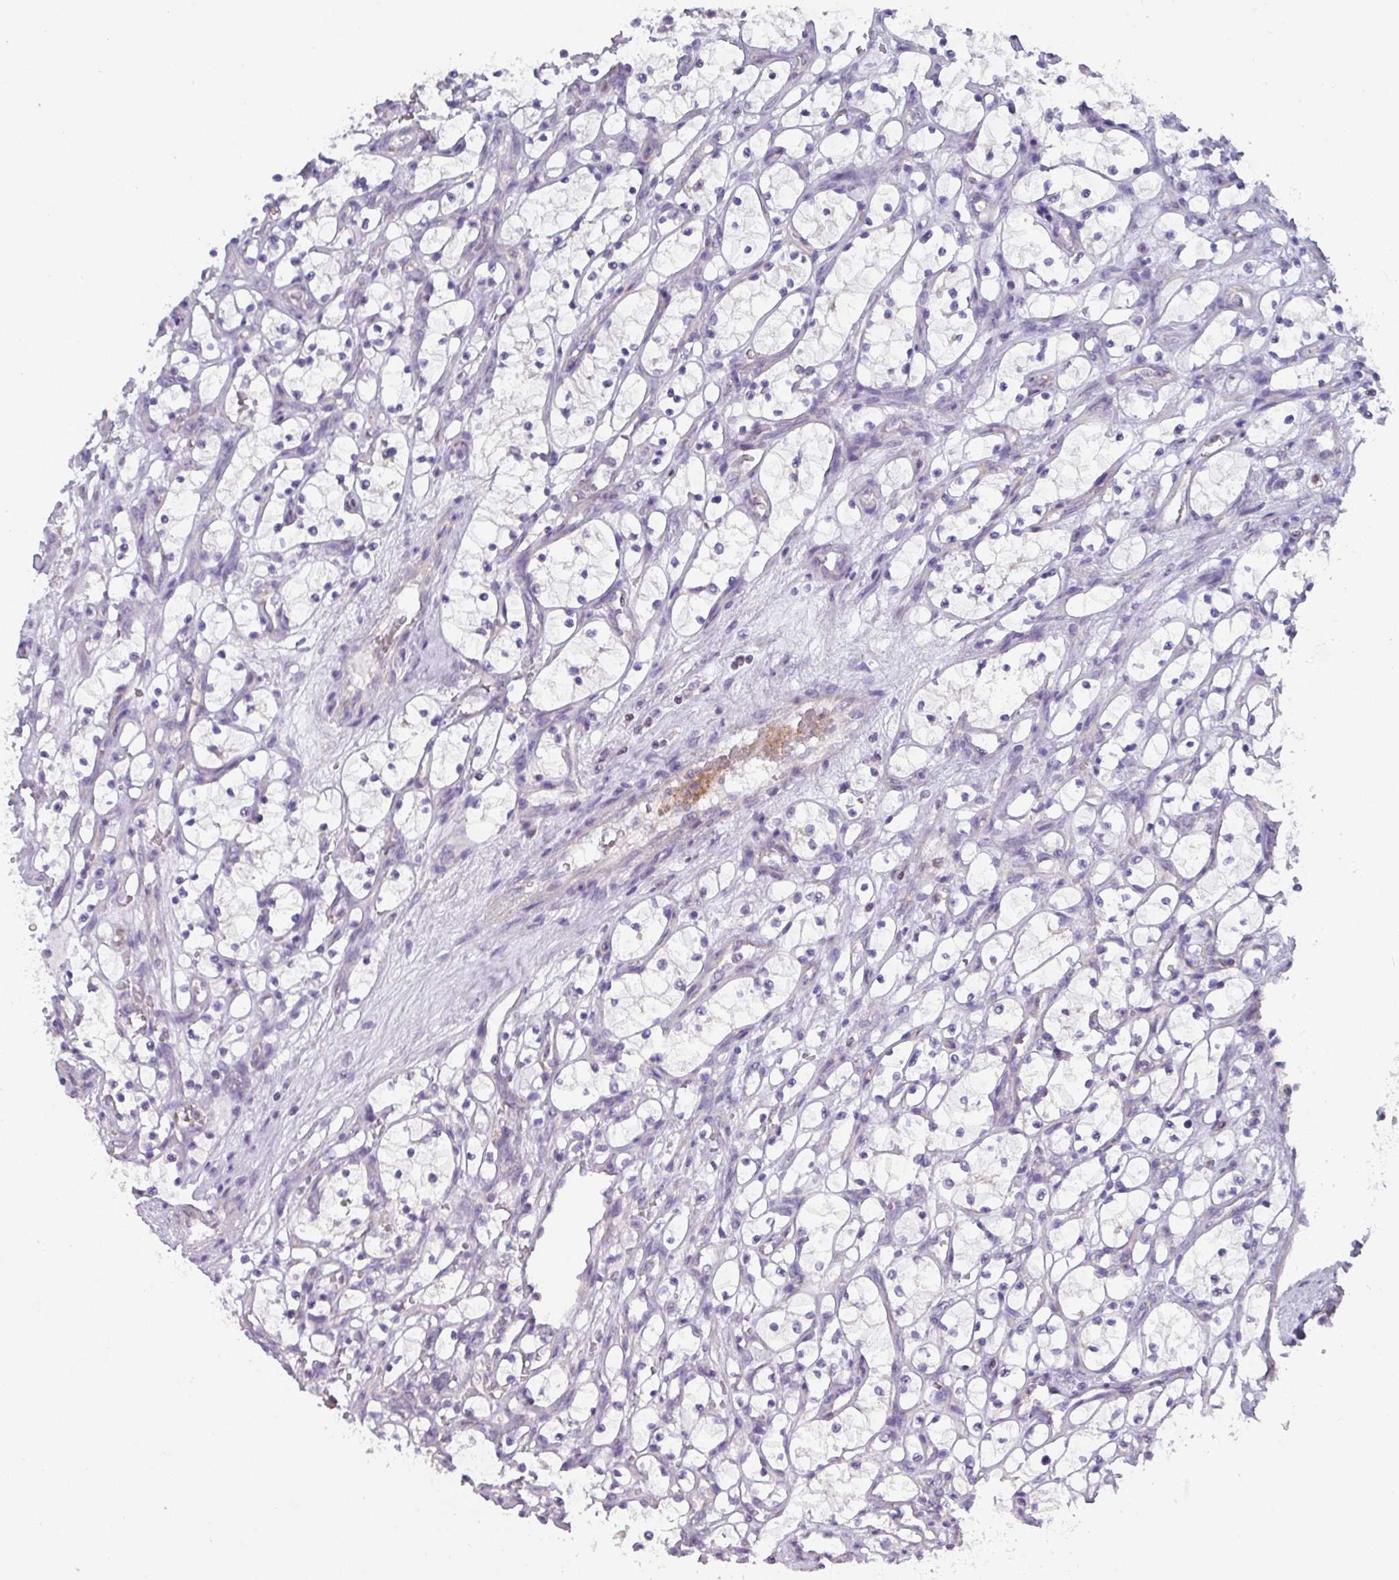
{"staining": {"intensity": "negative", "quantity": "none", "location": "none"}, "tissue": "renal cancer", "cell_type": "Tumor cells", "image_type": "cancer", "snomed": [{"axis": "morphology", "description": "Adenocarcinoma, NOS"}, {"axis": "topography", "description": "Kidney"}], "caption": "An immunohistochemistry (IHC) photomicrograph of renal adenocarcinoma is shown. There is no staining in tumor cells of renal adenocarcinoma.", "gene": "DCAF12L2", "patient": {"sex": "female", "age": 69}}